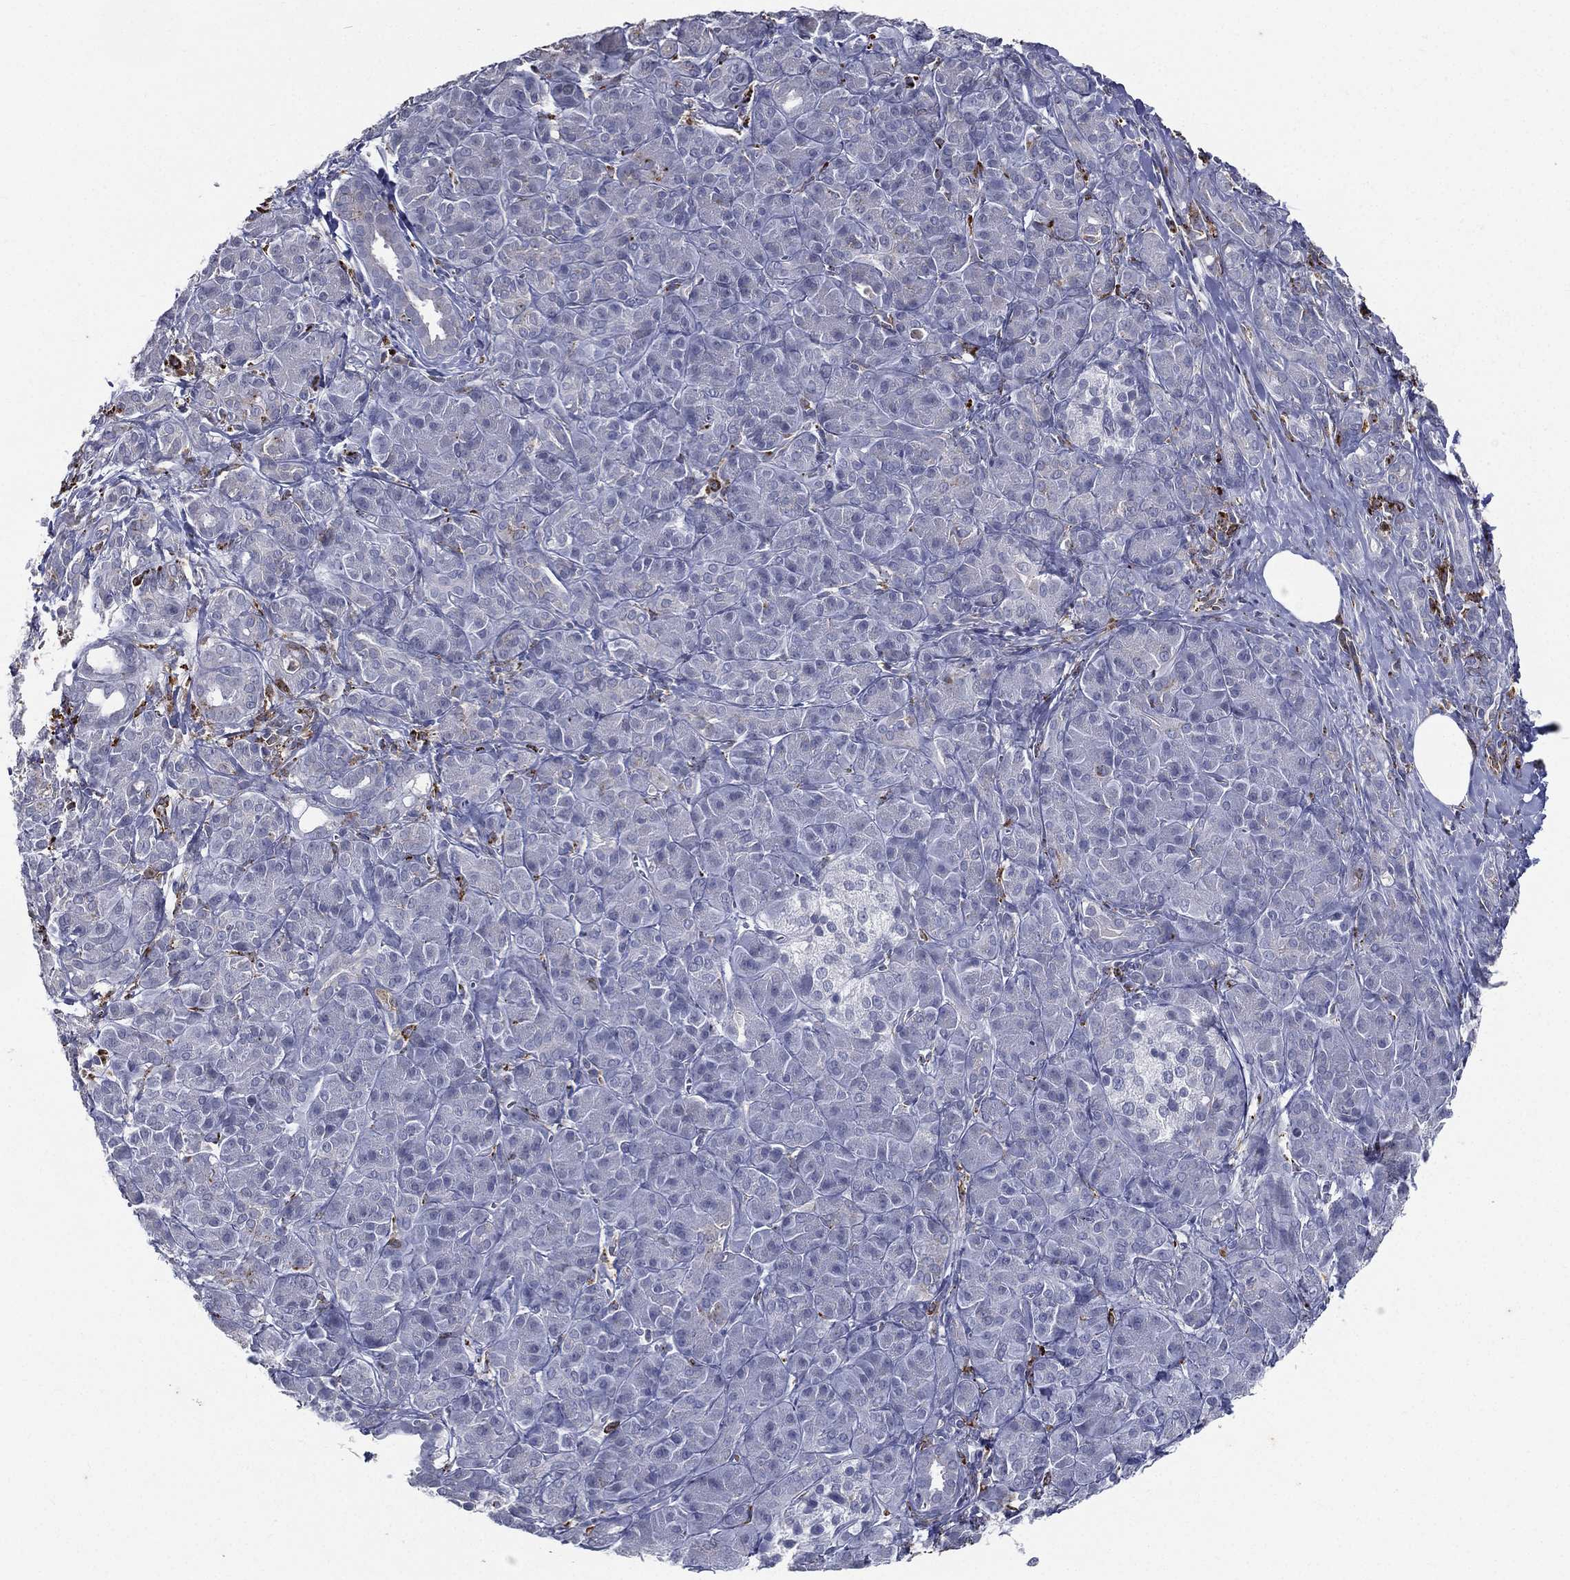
{"staining": {"intensity": "negative", "quantity": "none", "location": "none"}, "tissue": "pancreatic cancer", "cell_type": "Tumor cells", "image_type": "cancer", "snomed": [{"axis": "morphology", "description": "Adenocarcinoma, NOS"}, {"axis": "topography", "description": "Pancreas"}], "caption": "Immunohistochemistry (IHC) of human adenocarcinoma (pancreatic) exhibits no expression in tumor cells.", "gene": "EVI2B", "patient": {"sex": "male", "age": 61}}